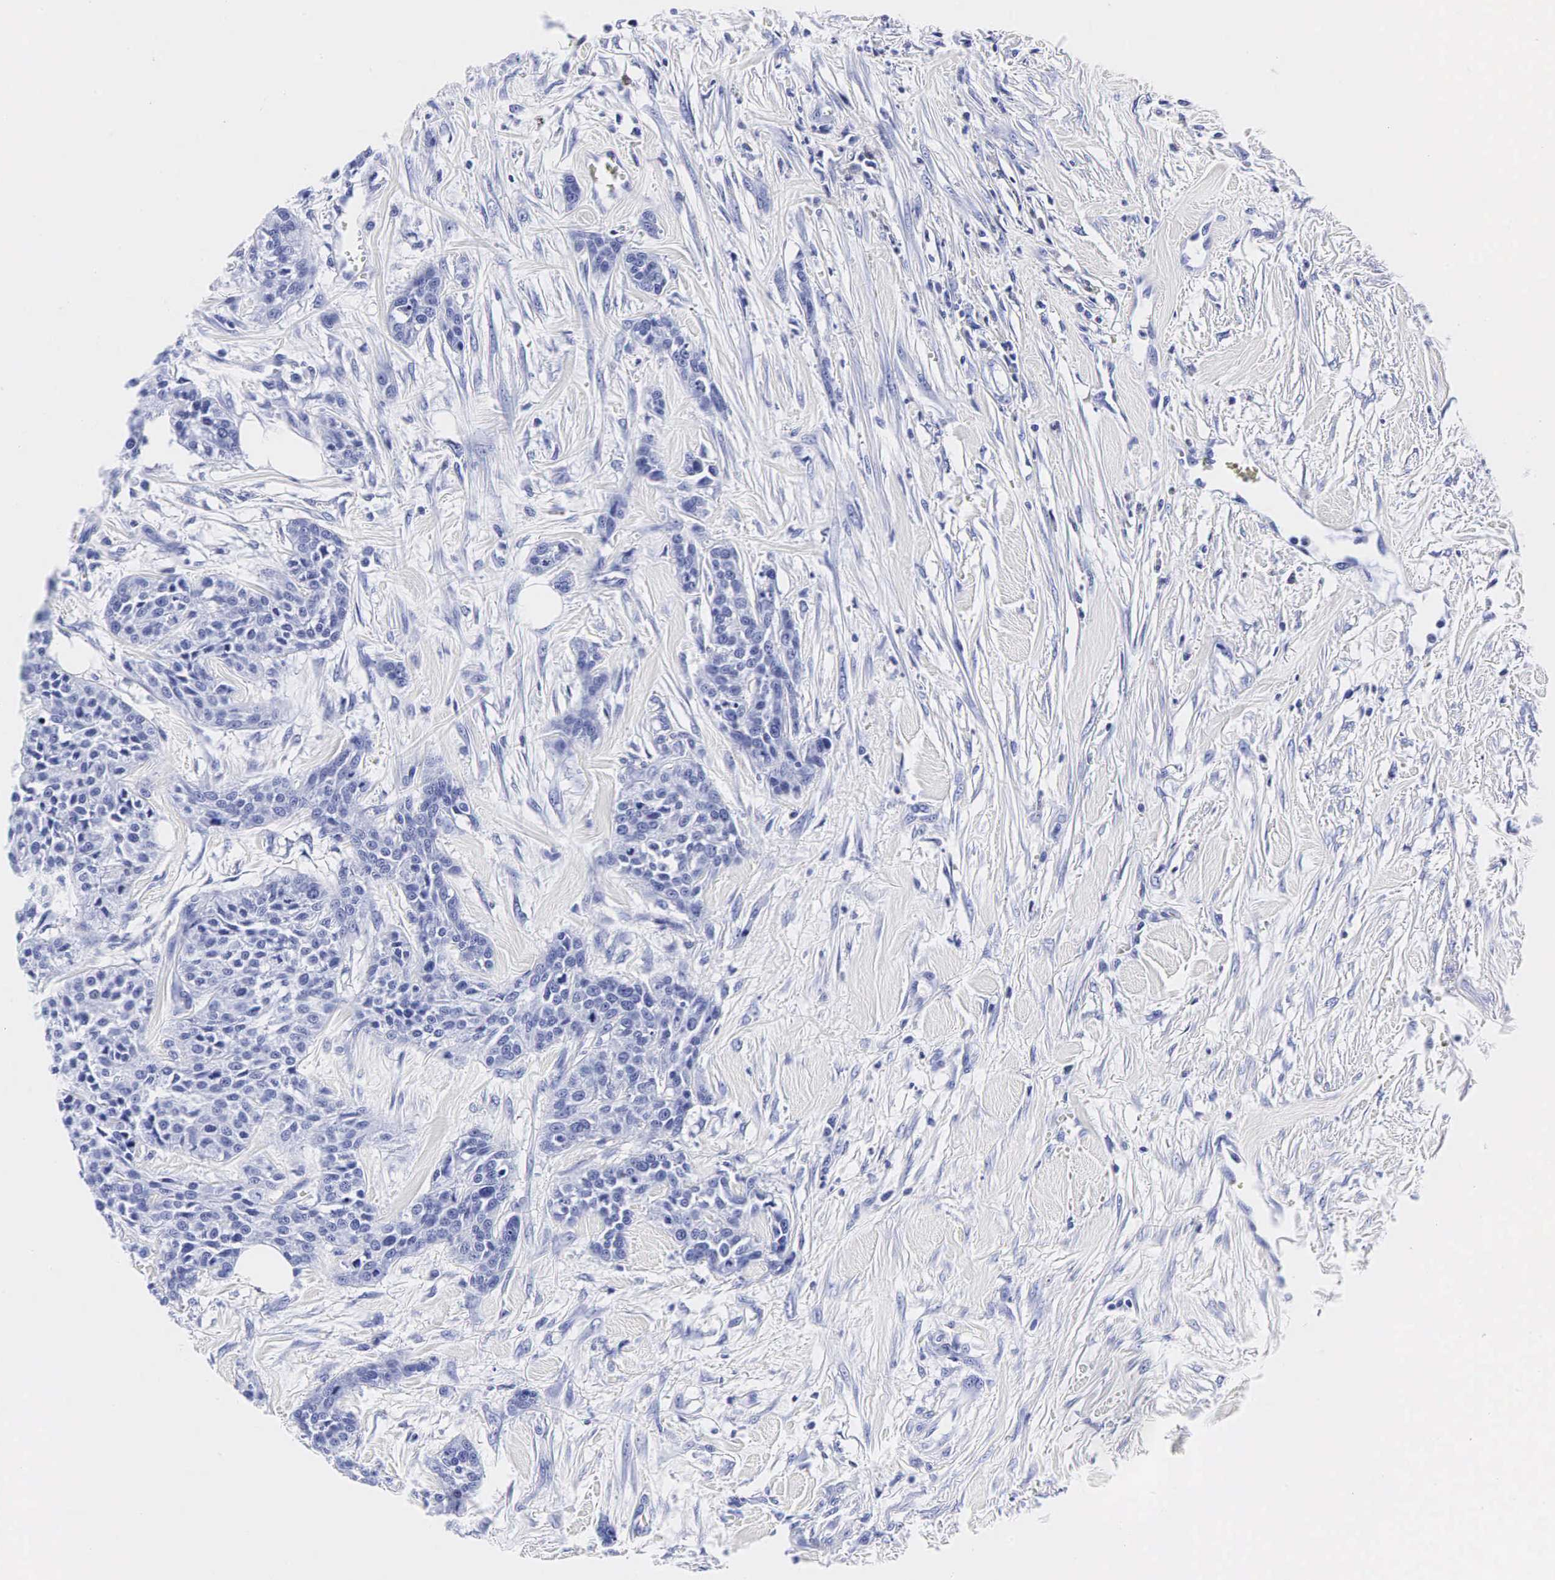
{"staining": {"intensity": "negative", "quantity": "none", "location": "none"}, "tissue": "urothelial cancer", "cell_type": "Tumor cells", "image_type": "cancer", "snomed": [{"axis": "morphology", "description": "Urothelial carcinoma, High grade"}, {"axis": "topography", "description": "Urinary bladder"}], "caption": "Human urothelial carcinoma (high-grade) stained for a protein using immunohistochemistry reveals no staining in tumor cells.", "gene": "KLK3", "patient": {"sex": "male", "age": 56}}